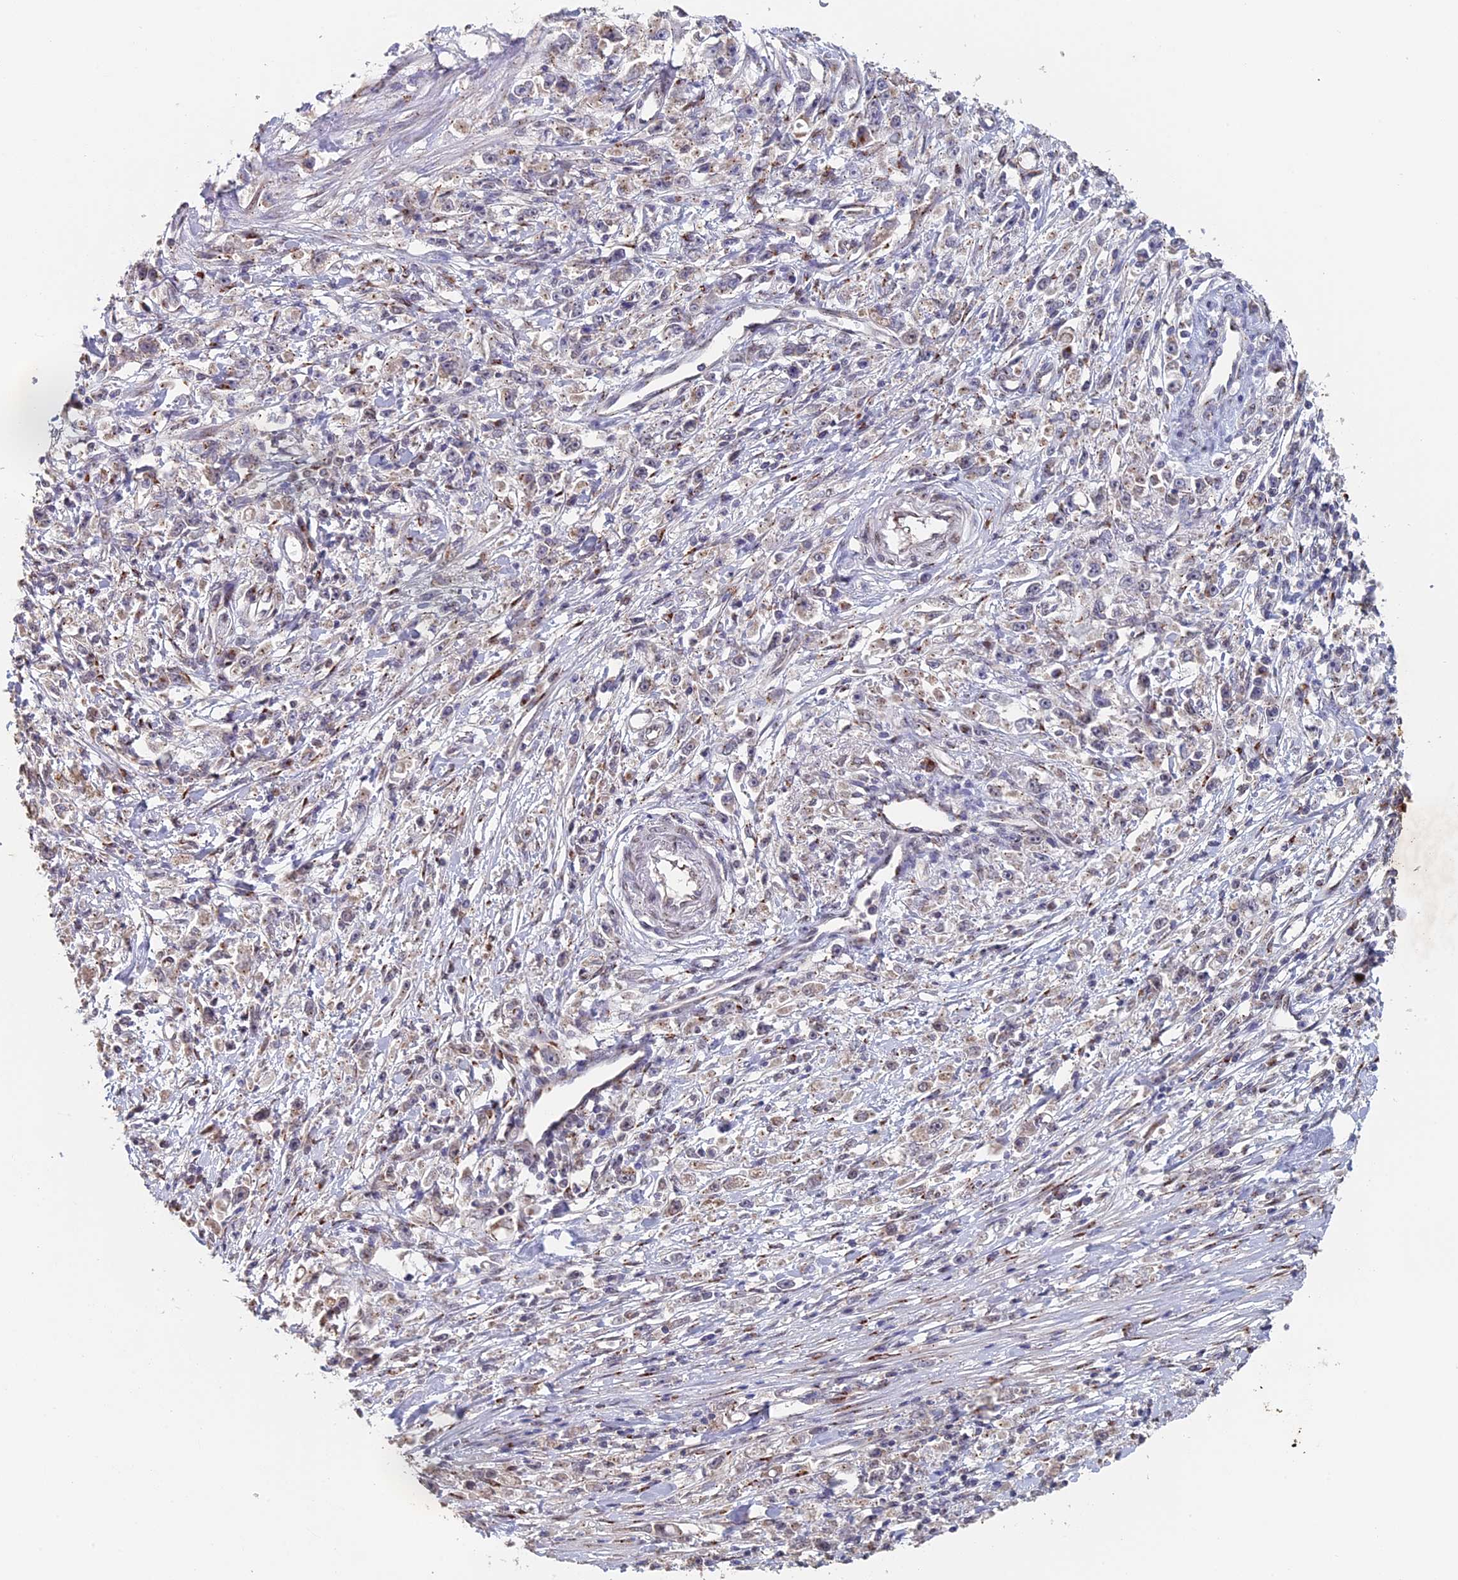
{"staining": {"intensity": "weak", "quantity": "25%-75%", "location": "cytoplasmic/membranous"}, "tissue": "stomach cancer", "cell_type": "Tumor cells", "image_type": "cancer", "snomed": [{"axis": "morphology", "description": "Adenocarcinoma, NOS"}, {"axis": "topography", "description": "Stomach"}], "caption": "Adenocarcinoma (stomach) stained with a brown dye shows weak cytoplasmic/membranous positive staining in approximately 25%-75% of tumor cells.", "gene": "PIGQ", "patient": {"sex": "female", "age": 59}}